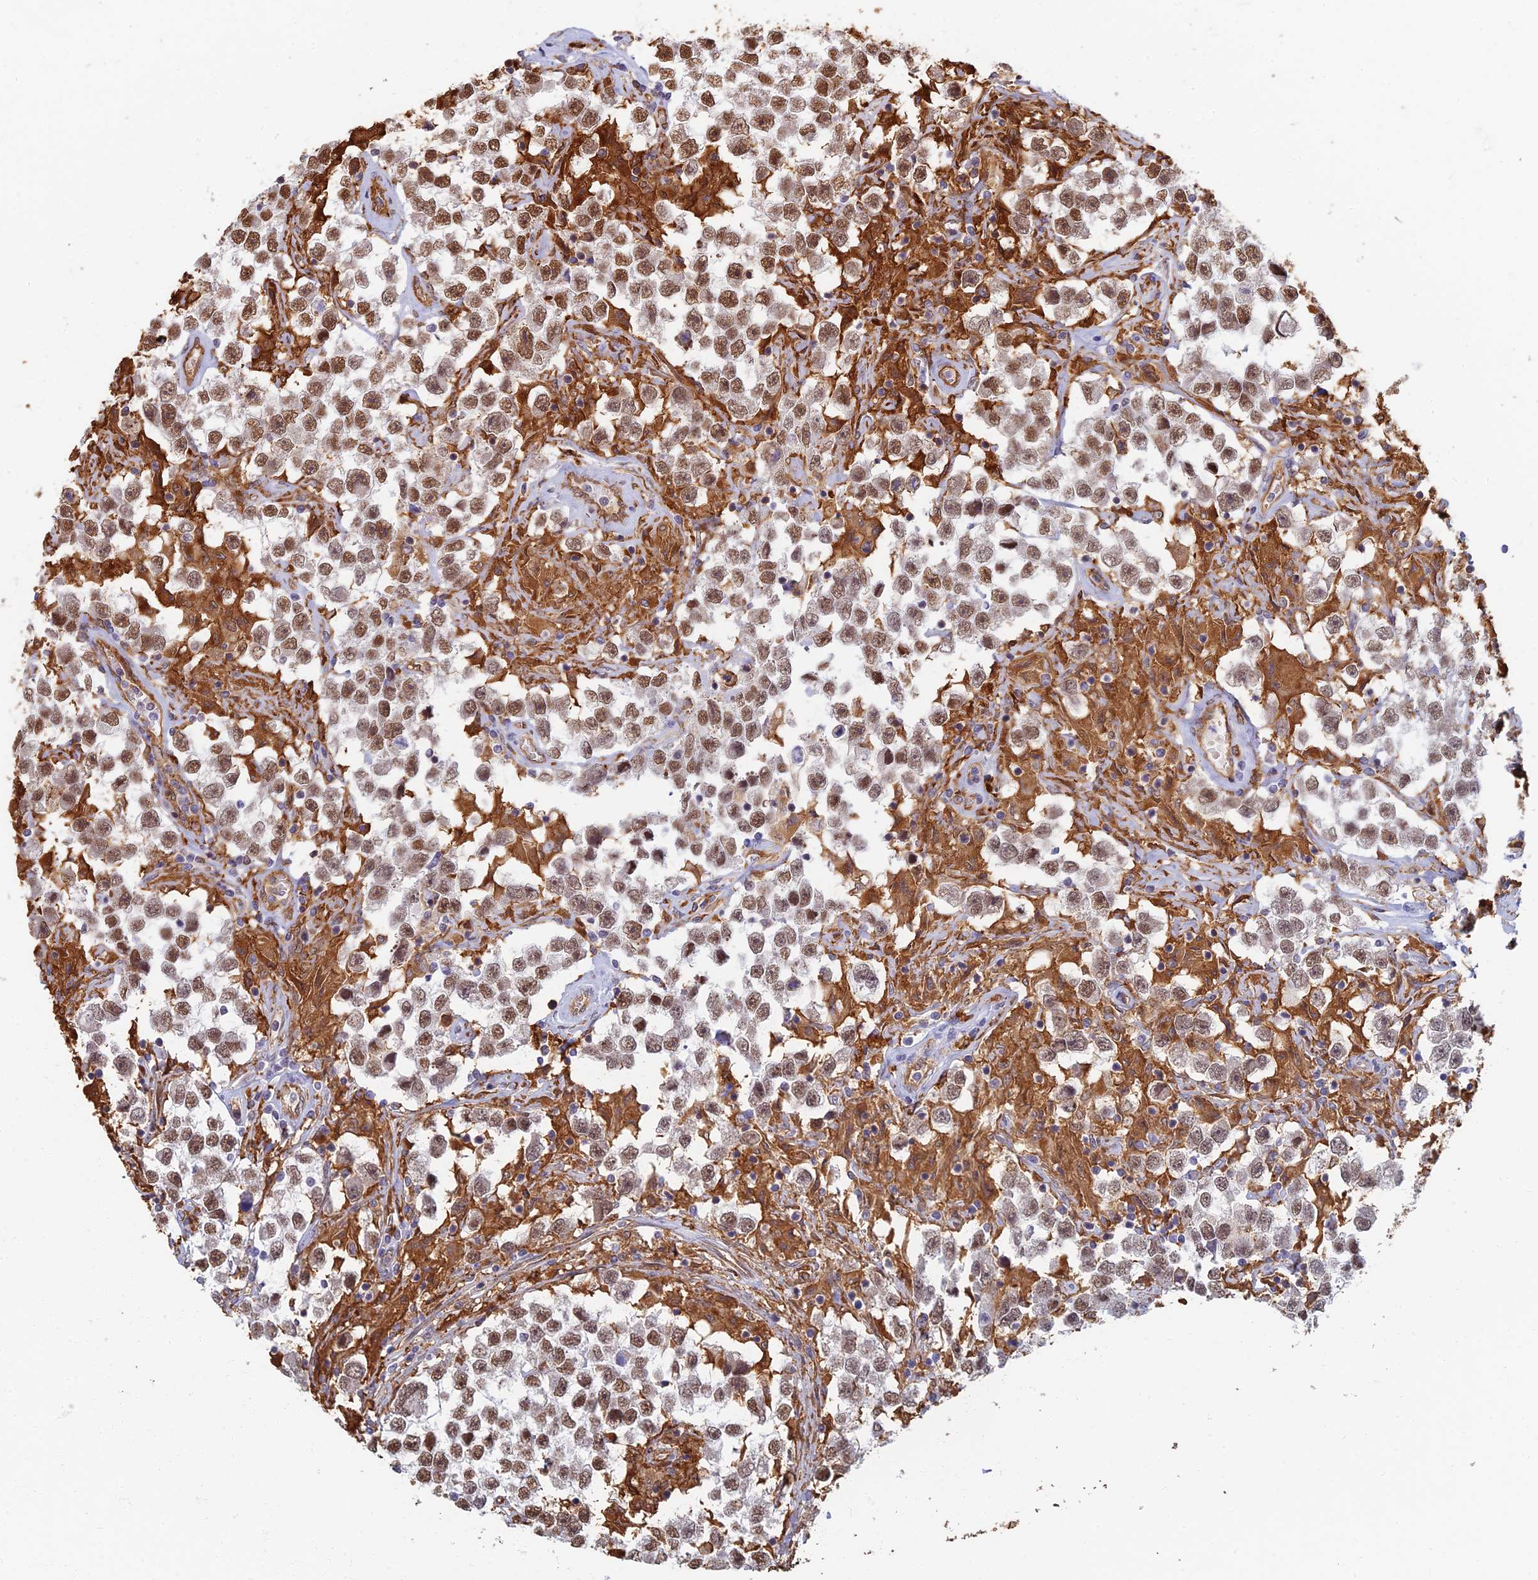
{"staining": {"intensity": "moderate", "quantity": ">75%", "location": "nuclear"}, "tissue": "testis cancer", "cell_type": "Tumor cells", "image_type": "cancer", "snomed": [{"axis": "morphology", "description": "Seminoma, NOS"}, {"axis": "topography", "description": "Testis"}], "caption": "IHC staining of testis cancer, which reveals medium levels of moderate nuclear staining in about >75% of tumor cells indicating moderate nuclear protein positivity. The staining was performed using DAB (3,3'-diaminobenzidine) (brown) for protein detection and nuclei were counterstained in hematoxylin (blue).", "gene": "GPATCH1", "patient": {"sex": "male", "age": 46}}